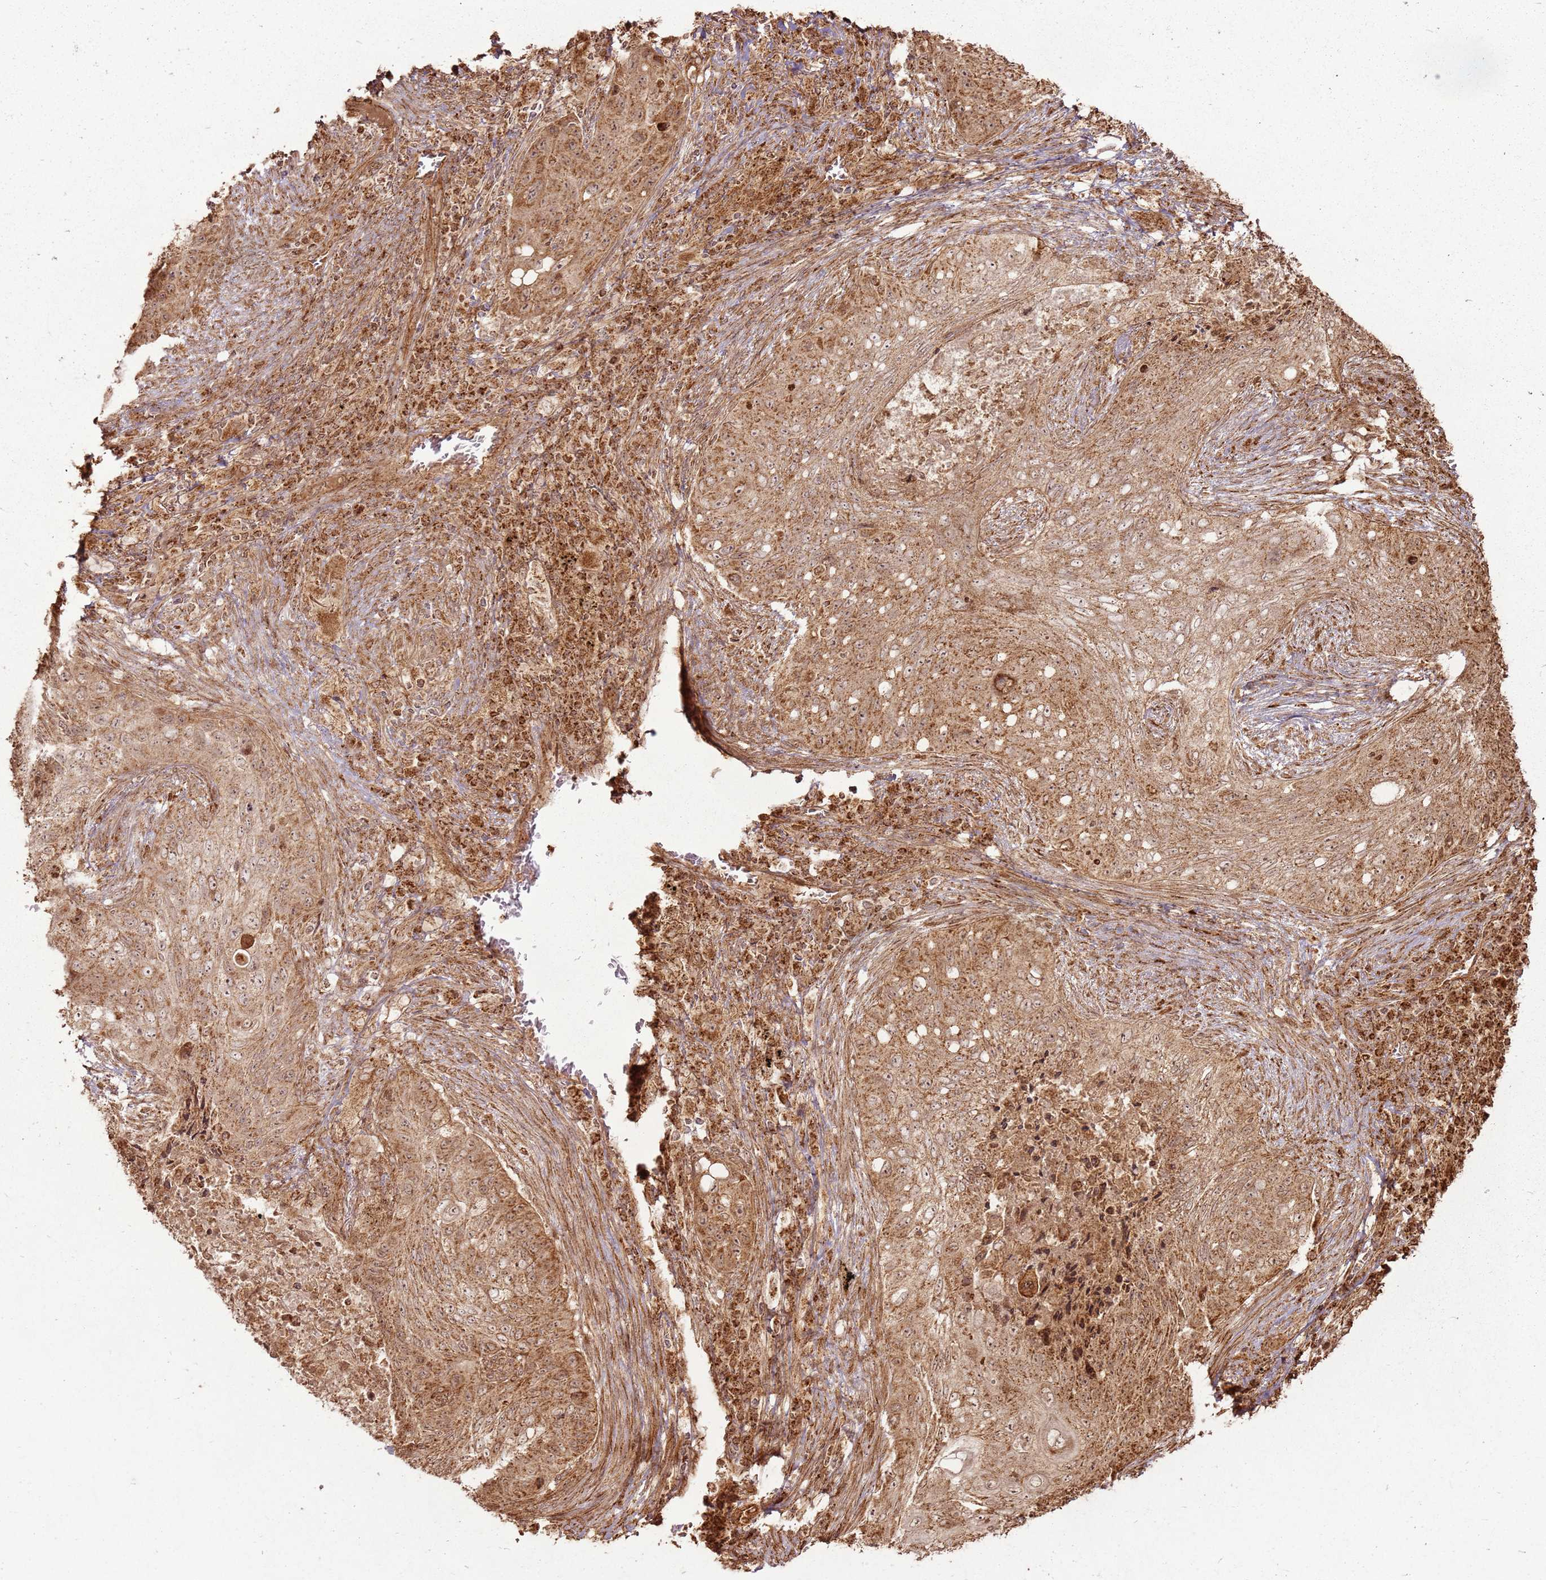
{"staining": {"intensity": "moderate", "quantity": ">75%", "location": "cytoplasmic/membranous,nuclear"}, "tissue": "lung cancer", "cell_type": "Tumor cells", "image_type": "cancer", "snomed": [{"axis": "morphology", "description": "Squamous cell carcinoma, NOS"}, {"axis": "topography", "description": "Lung"}], "caption": "Protein positivity by immunohistochemistry (IHC) shows moderate cytoplasmic/membranous and nuclear expression in about >75% of tumor cells in lung cancer (squamous cell carcinoma).", "gene": "MRPS6", "patient": {"sex": "female", "age": 63}}